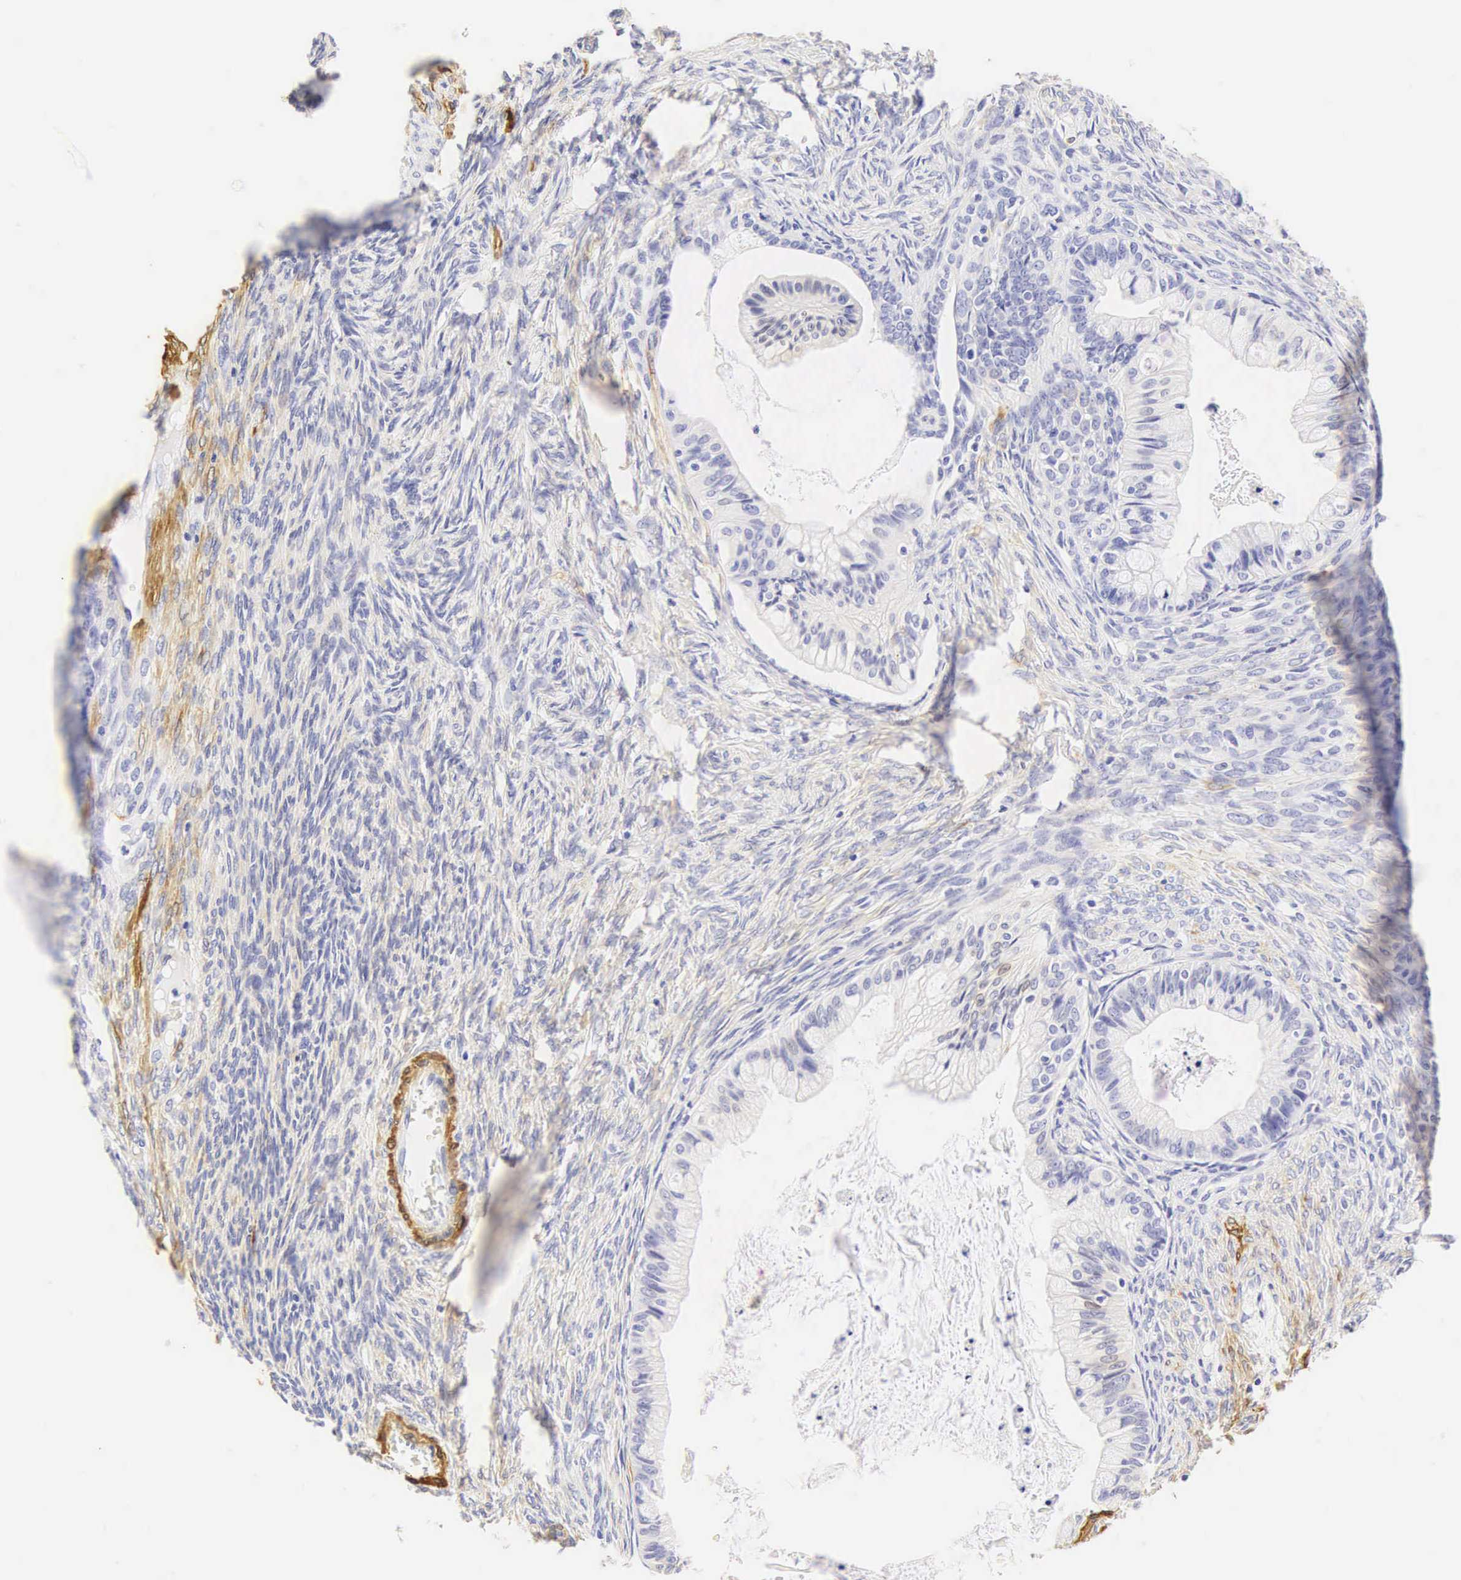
{"staining": {"intensity": "negative", "quantity": "none", "location": "none"}, "tissue": "ovarian cancer", "cell_type": "Tumor cells", "image_type": "cancer", "snomed": [{"axis": "morphology", "description": "Cystadenocarcinoma, mucinous, NOS"}, {"axis": "topography", "description": "Ovary"}], "caption": "Tumor cells show no significant protein staining in ovarian mucinous cystadenocarcinoma.", "gene": "CNN1", "patient": {"sex": "female", "age": 57}}